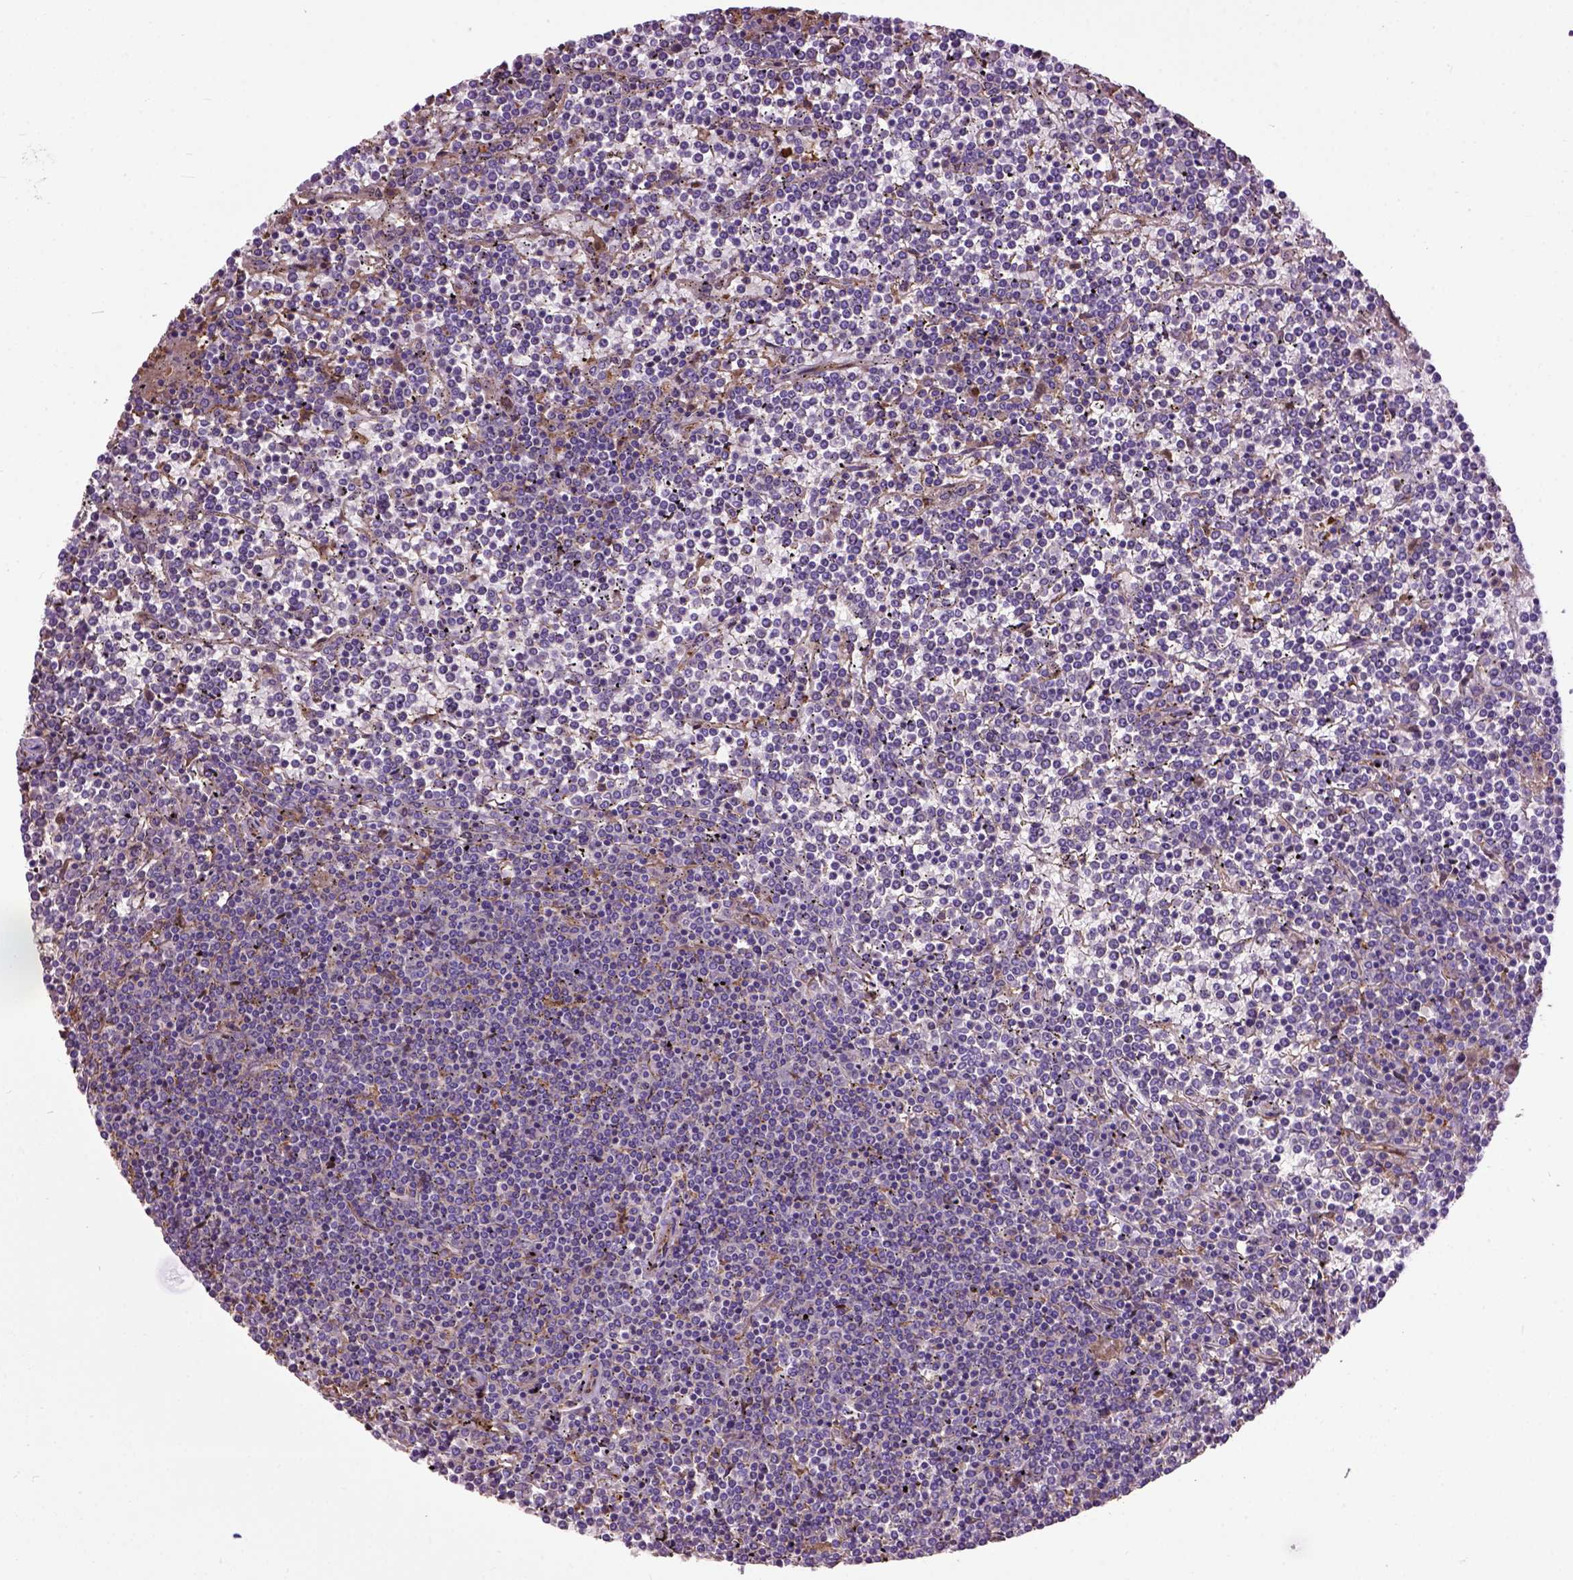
{"staining": {"intensity": "negative", "quantity": "none", "location": "none"}, "tissue": "lymphoma", "cell_type": "Tumor cells", "image_type": "cancer", "snomed": [{"axis": "morphology", "description": "Malignant lymphoma, non-Hodgkin's type, Low grade"}, {"axis": "topography", "description": "Spleen"}], "caption": "A micrograph of lymphoma stained for a protein reveals no brown staining in tumor cells.", "gene": "SEMA4F", "patient": {"sex": "female", "age": 19}}